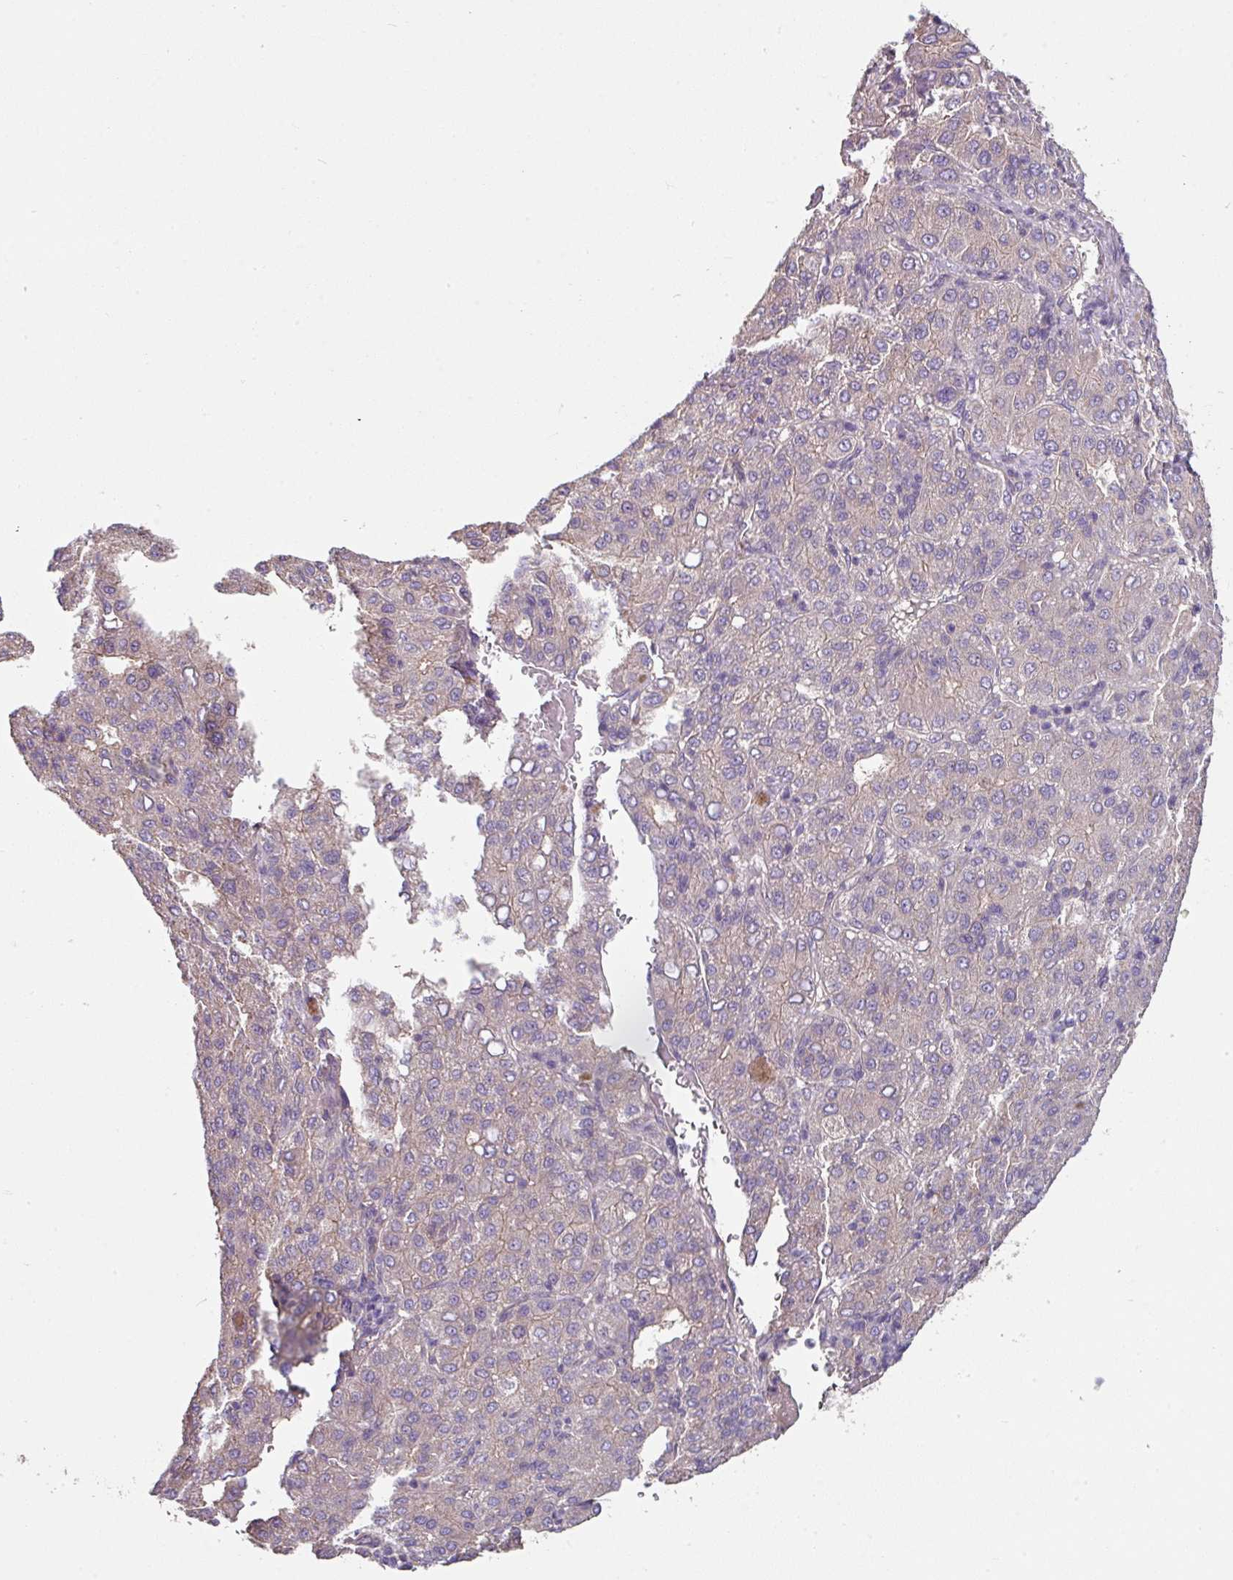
{"staining": {"intensity": "negative", "quantity": "none", "location": "none"}, "tissue": "liver cancer", "cell_type": "Tumor cells", "image_type": "cancer", "snomed": [{"axis": "morphology", "description": "Carcinoma, Hepatocellular, NOS"}, {"axis": "topography", "description": "Liver"}], "caption": "This is an immunohistochemistry image of human liver cancer (hepatocellular carcinoma). There is no expression in tumor cells.", "gene": "C4orf48", "patient": {"sex": "male", "age": 65}}